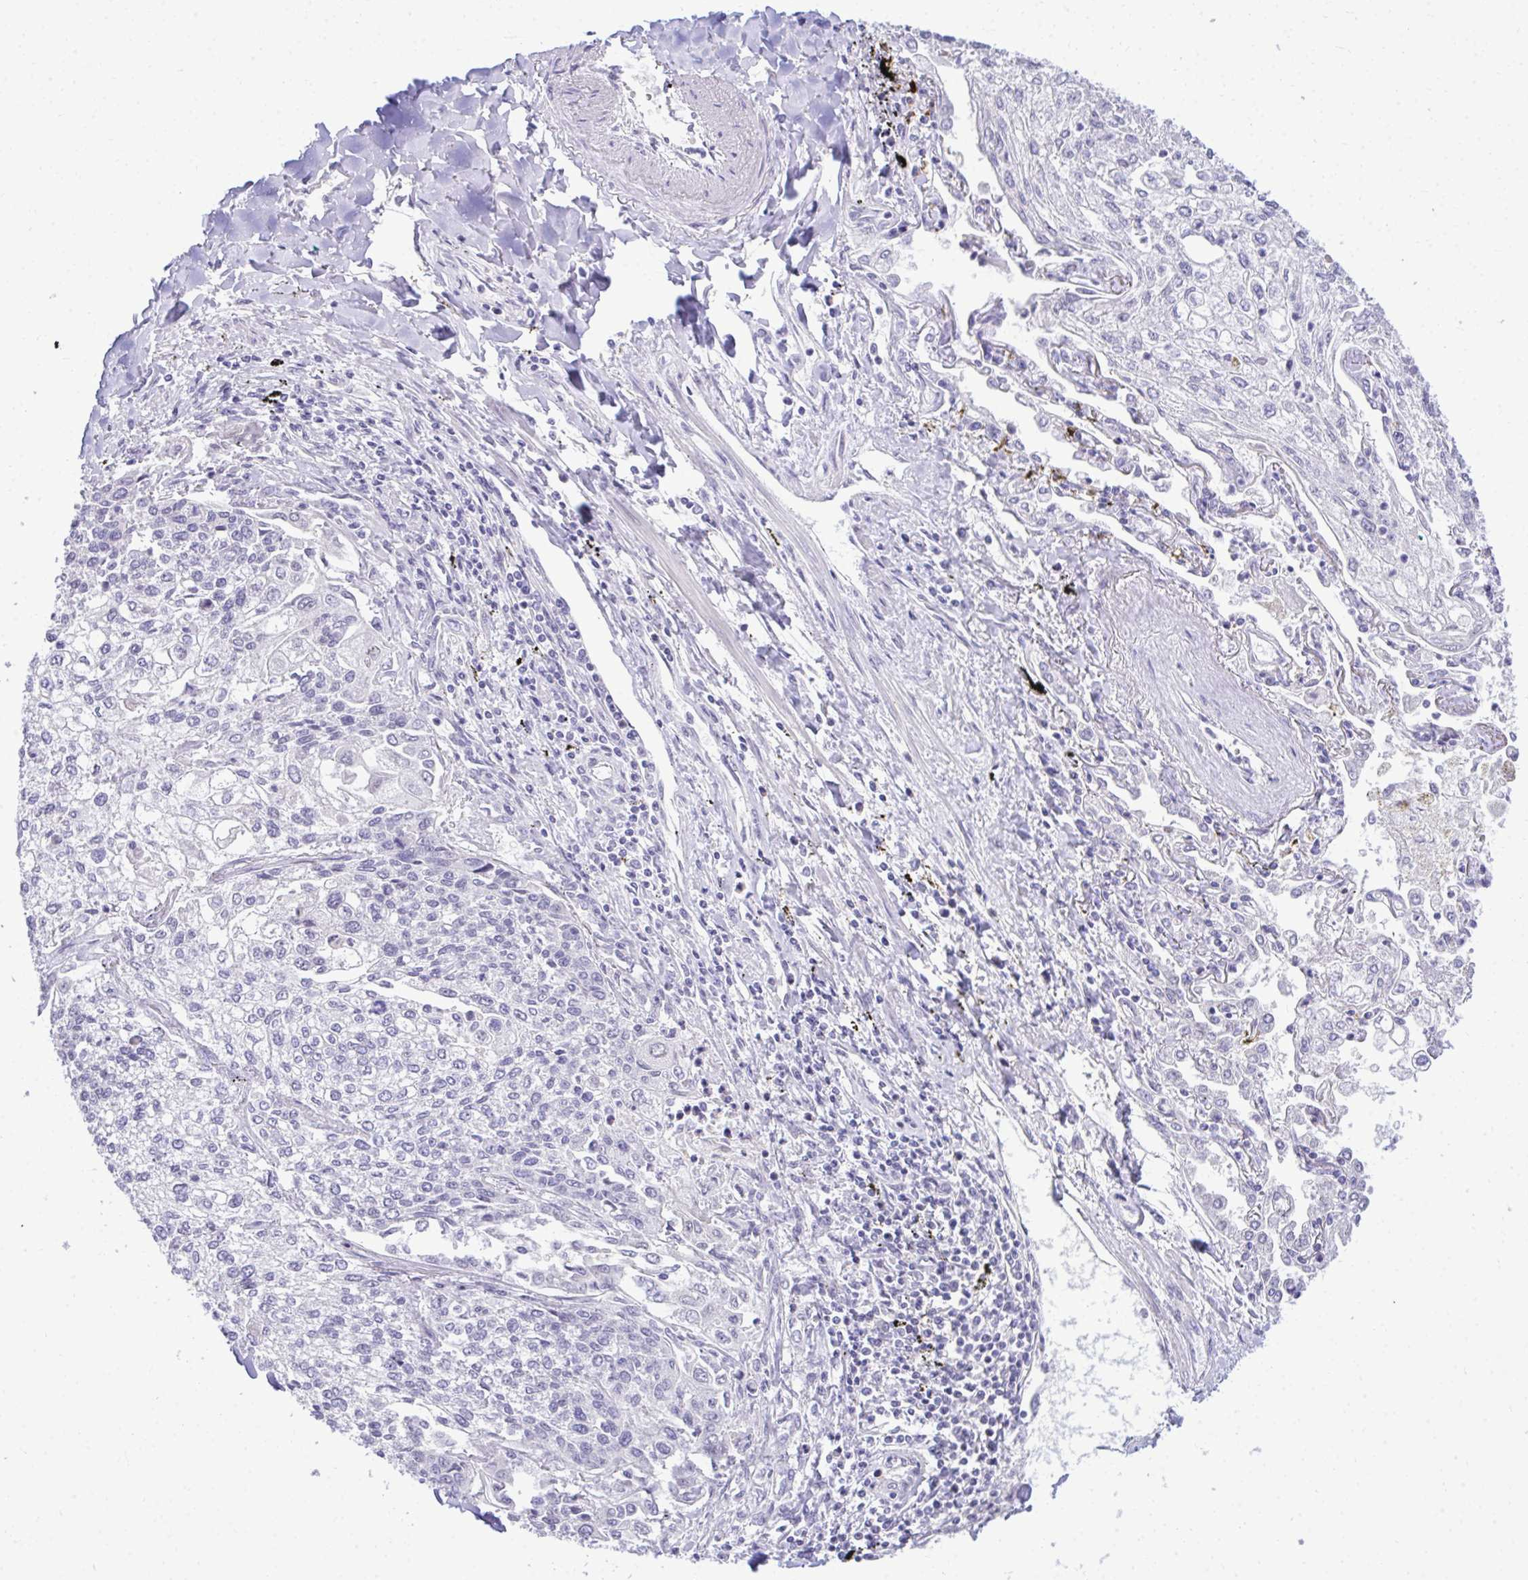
{"staining": {"intensity": "negative", "quantity": "none", "location": "none"}, "tissue": "lung cancer", "cell_type": "Tumor cells", "image_type": "cancer", "snomed": [{"axis": "morphology", "description": "Squamous cell carcinoma, NOS"}, {"axis": "topography", "description": "Lung"}], "caption": "An image of squamous cell carcinoma (lung) stained for a protein reveals no brown staining in tumor cells.", "gene": "EID3", "patient": {"sex": "male", "age": 74}}